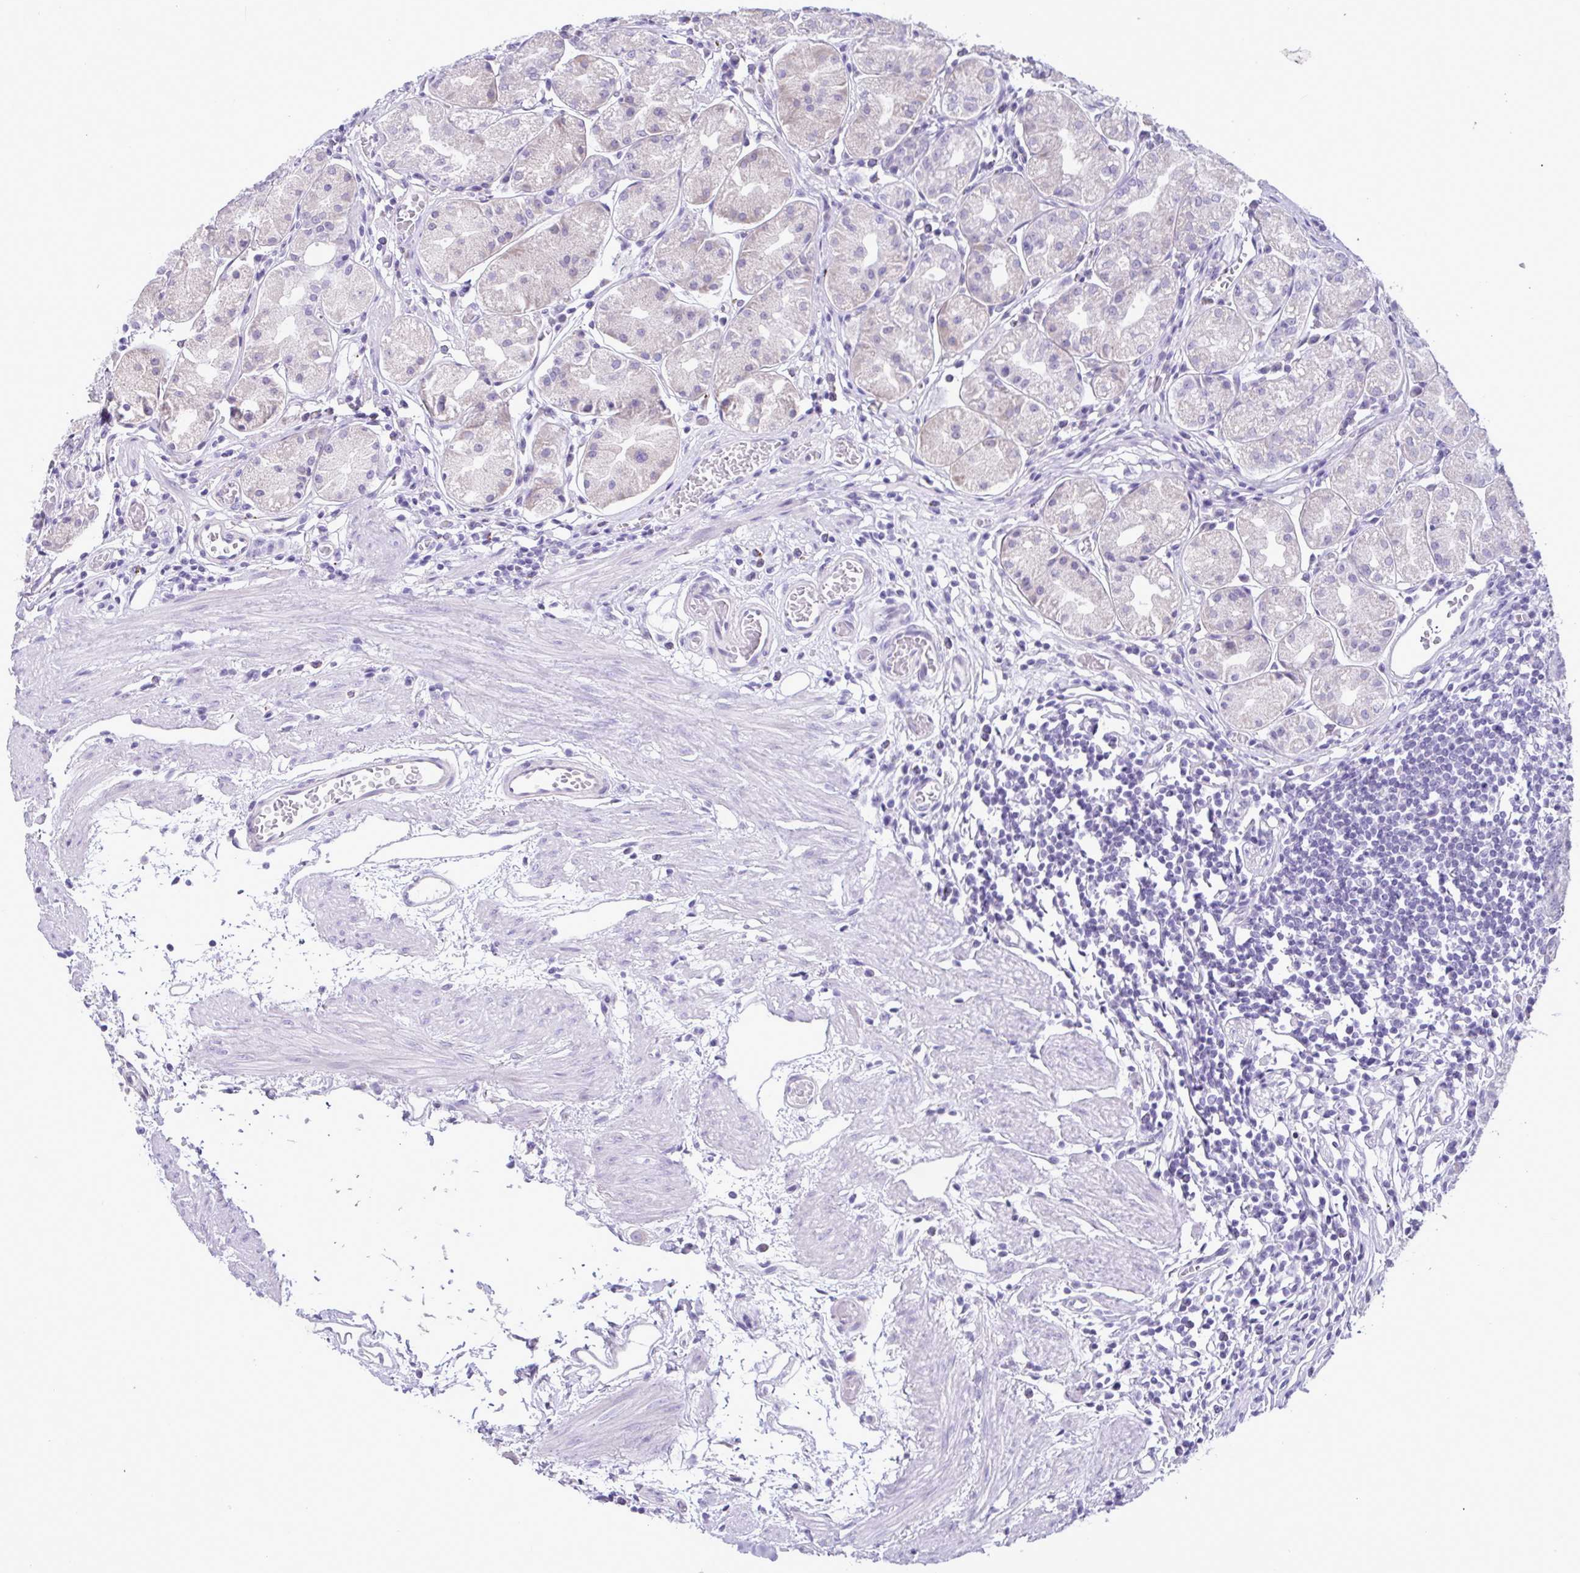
{"staining": {"intensity": "negative", "quantity": "none", "location": "none"}, "tissue": "stomach", "cell_type": "Glandular cells", "image_type": "normal", "snomed": [{"axis": "morphology", "description": "Normal tissue, NOS"}, {"axis": "topography", "description": "Stomach"}], "caption": "Image shows no significant protein expression in glandular cells of benign stomach. The staining was performed using DAB (3,3'-diaminobenzidine) to visualize the protein expression in brown, while the nuclei were stained in blue with hematoxylin (Magnification: 20x).", "gene": "C4orf33", "patient": {"sex": "male", "age": 55}}